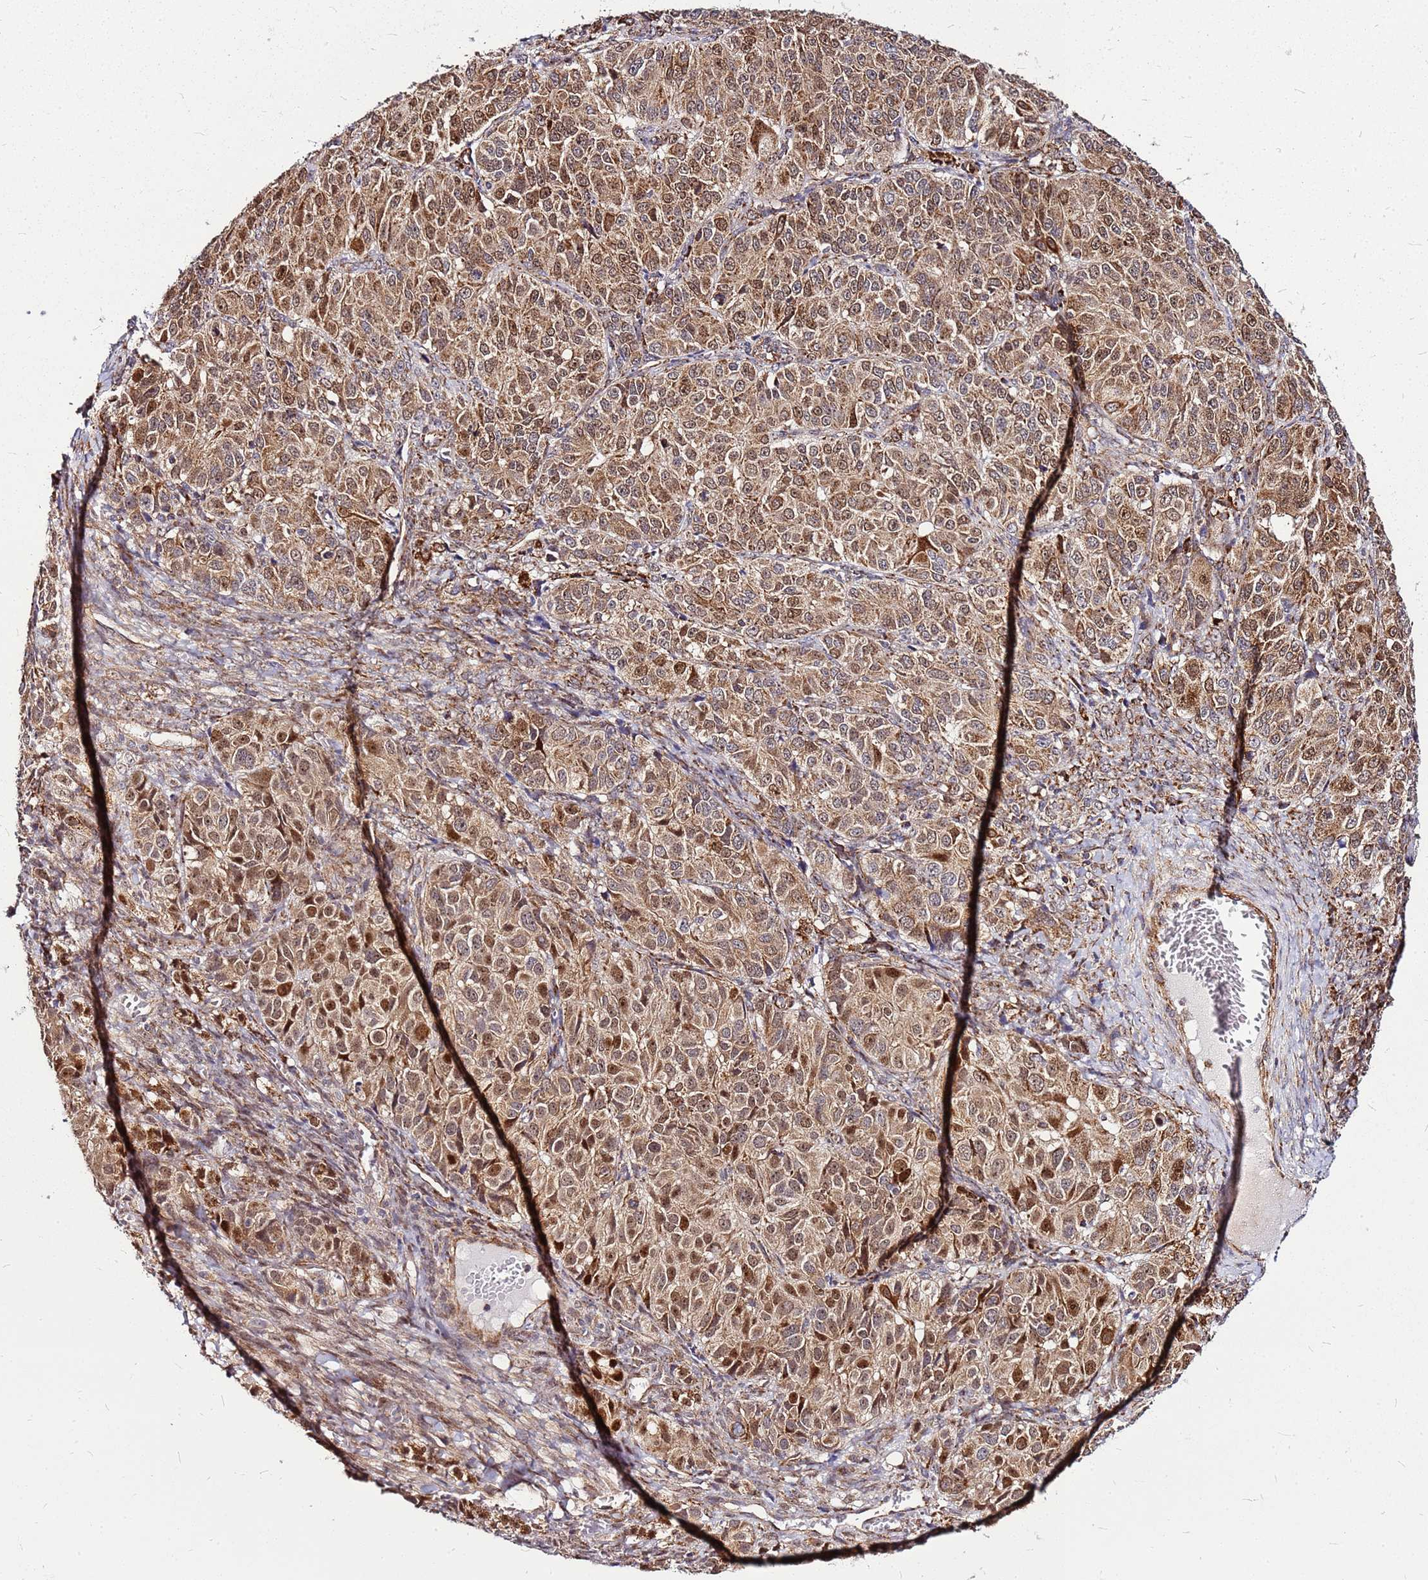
{"staining": {"intensity": "moderate", "quantity": ">75%", "location": "cytoplasmic/membranous,nuclear"}, "tissue": "ovarian cancer", "cell_type": "Tumor cells", "image_type": "cancer", "snomed": [{"axis": "morphology", "description": "Carcinoma, endometroid"}, {"axis": "topography", "description": "Ovary"}], "caption": "An immunohistochemistry (IHC) photomicrograph of neoplastic tissue is shown. Protein staining in brown shows moderate cytoplasmic/membranous and nuclear positivity in ovarian cancer within tumor cells.", "gene": "OR51T1", "patient": {"sex": "female", "age": 51}}